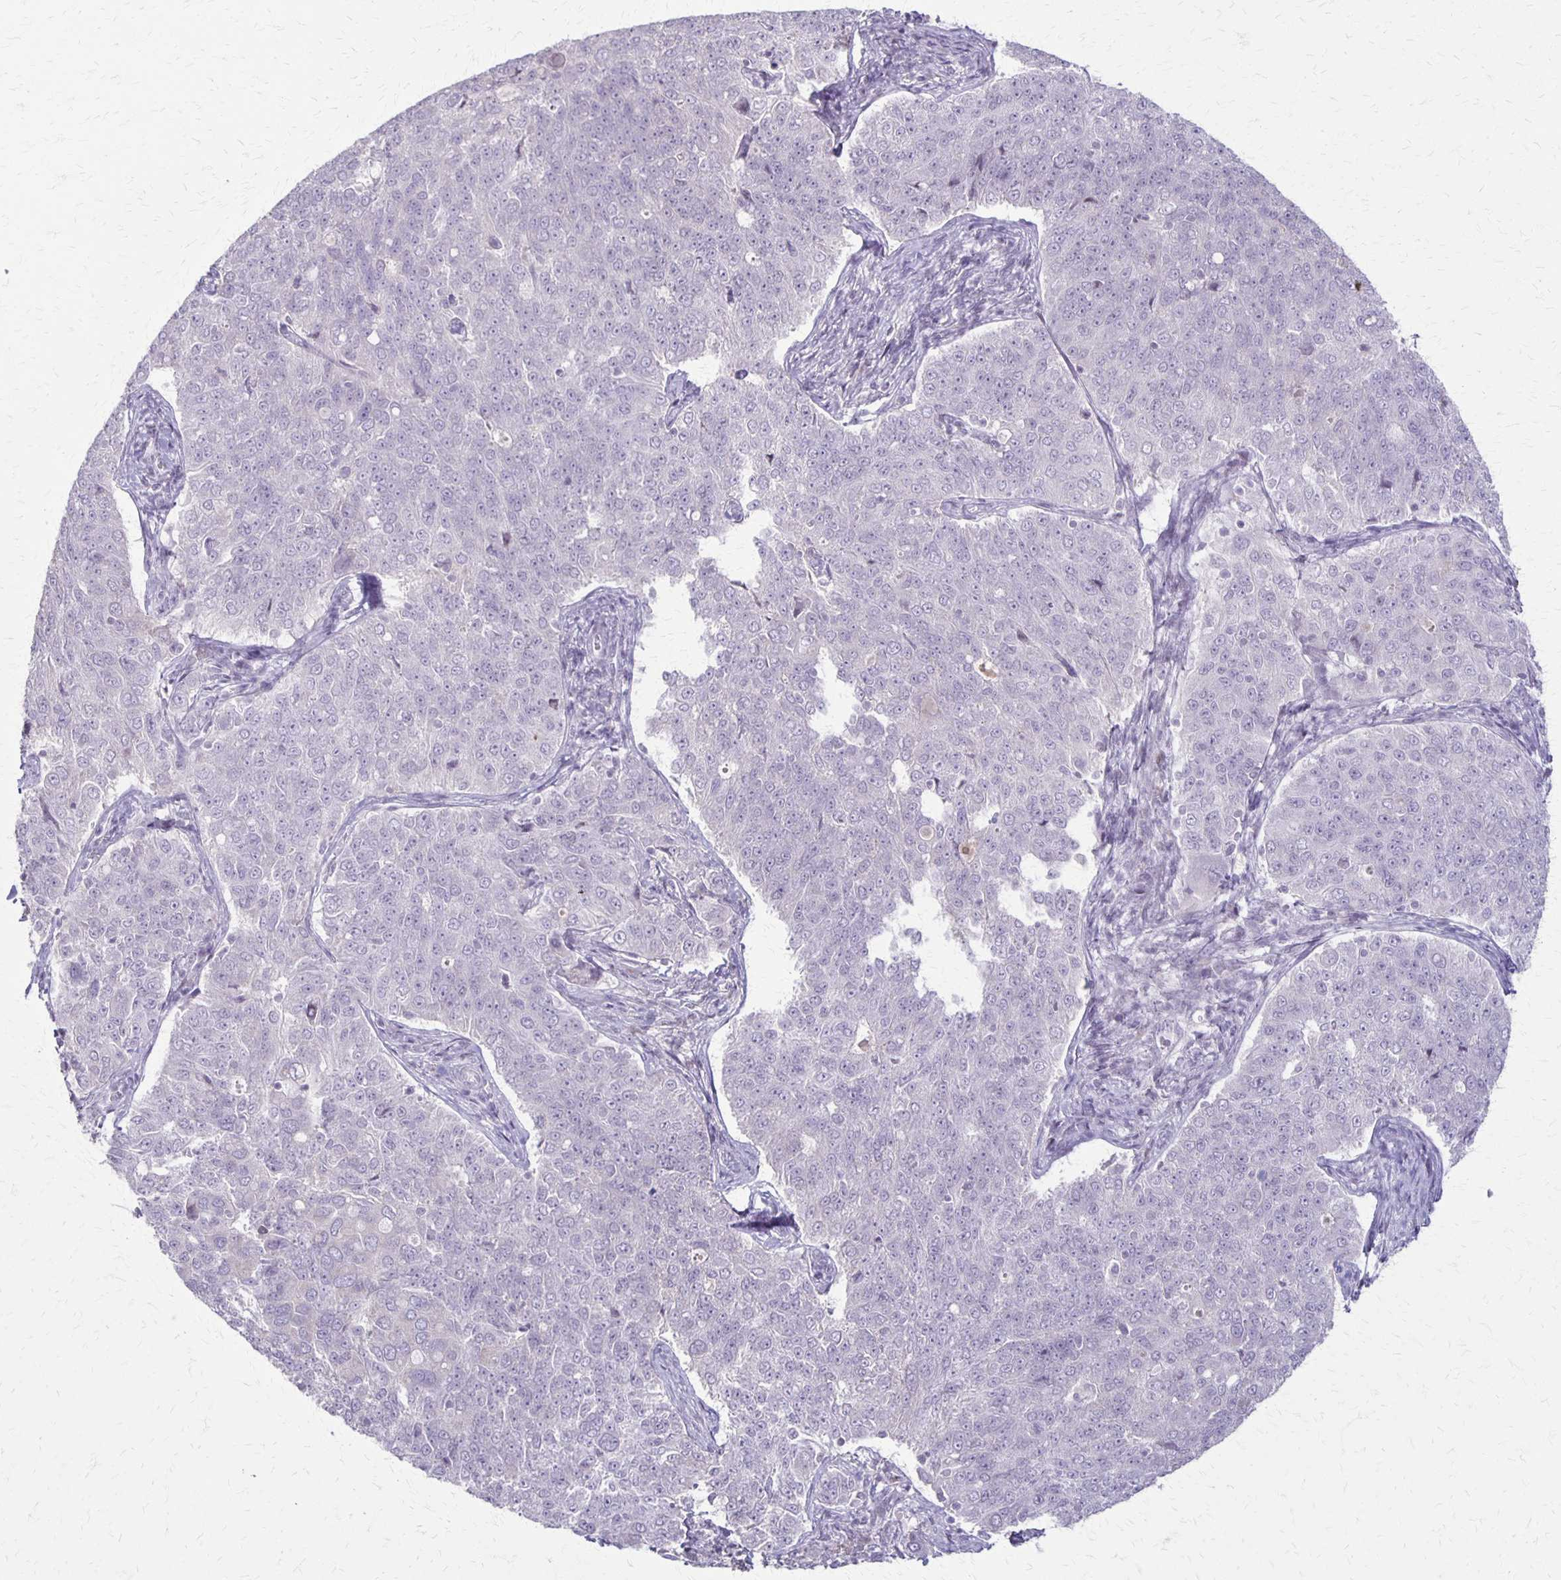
{"staining": {"intensity": "negative", "quantity": "none", "location": "none"}, "tissue": "endometrial cancer", "cell_type": "Tumor cells", "image_type": "cancer", "snomed": [{"axis": "morphology", "description": "Adenocarcinoma, NOS"}, {"axis": "topography", "description": "Endometrium"}], "caption": "Immunohistochemistry of endometrial cancer (adenocarcinoma) exhibits no positivity in tumor cells. (Stains: DAB (3,3'-diaminobenzidine) IHC with hematoxylin counter stain, Microscopy: brightfield microscopy at high magnification).", "gene": "SLC35E2B", "patient": {"sex": "female", "age": 43}}